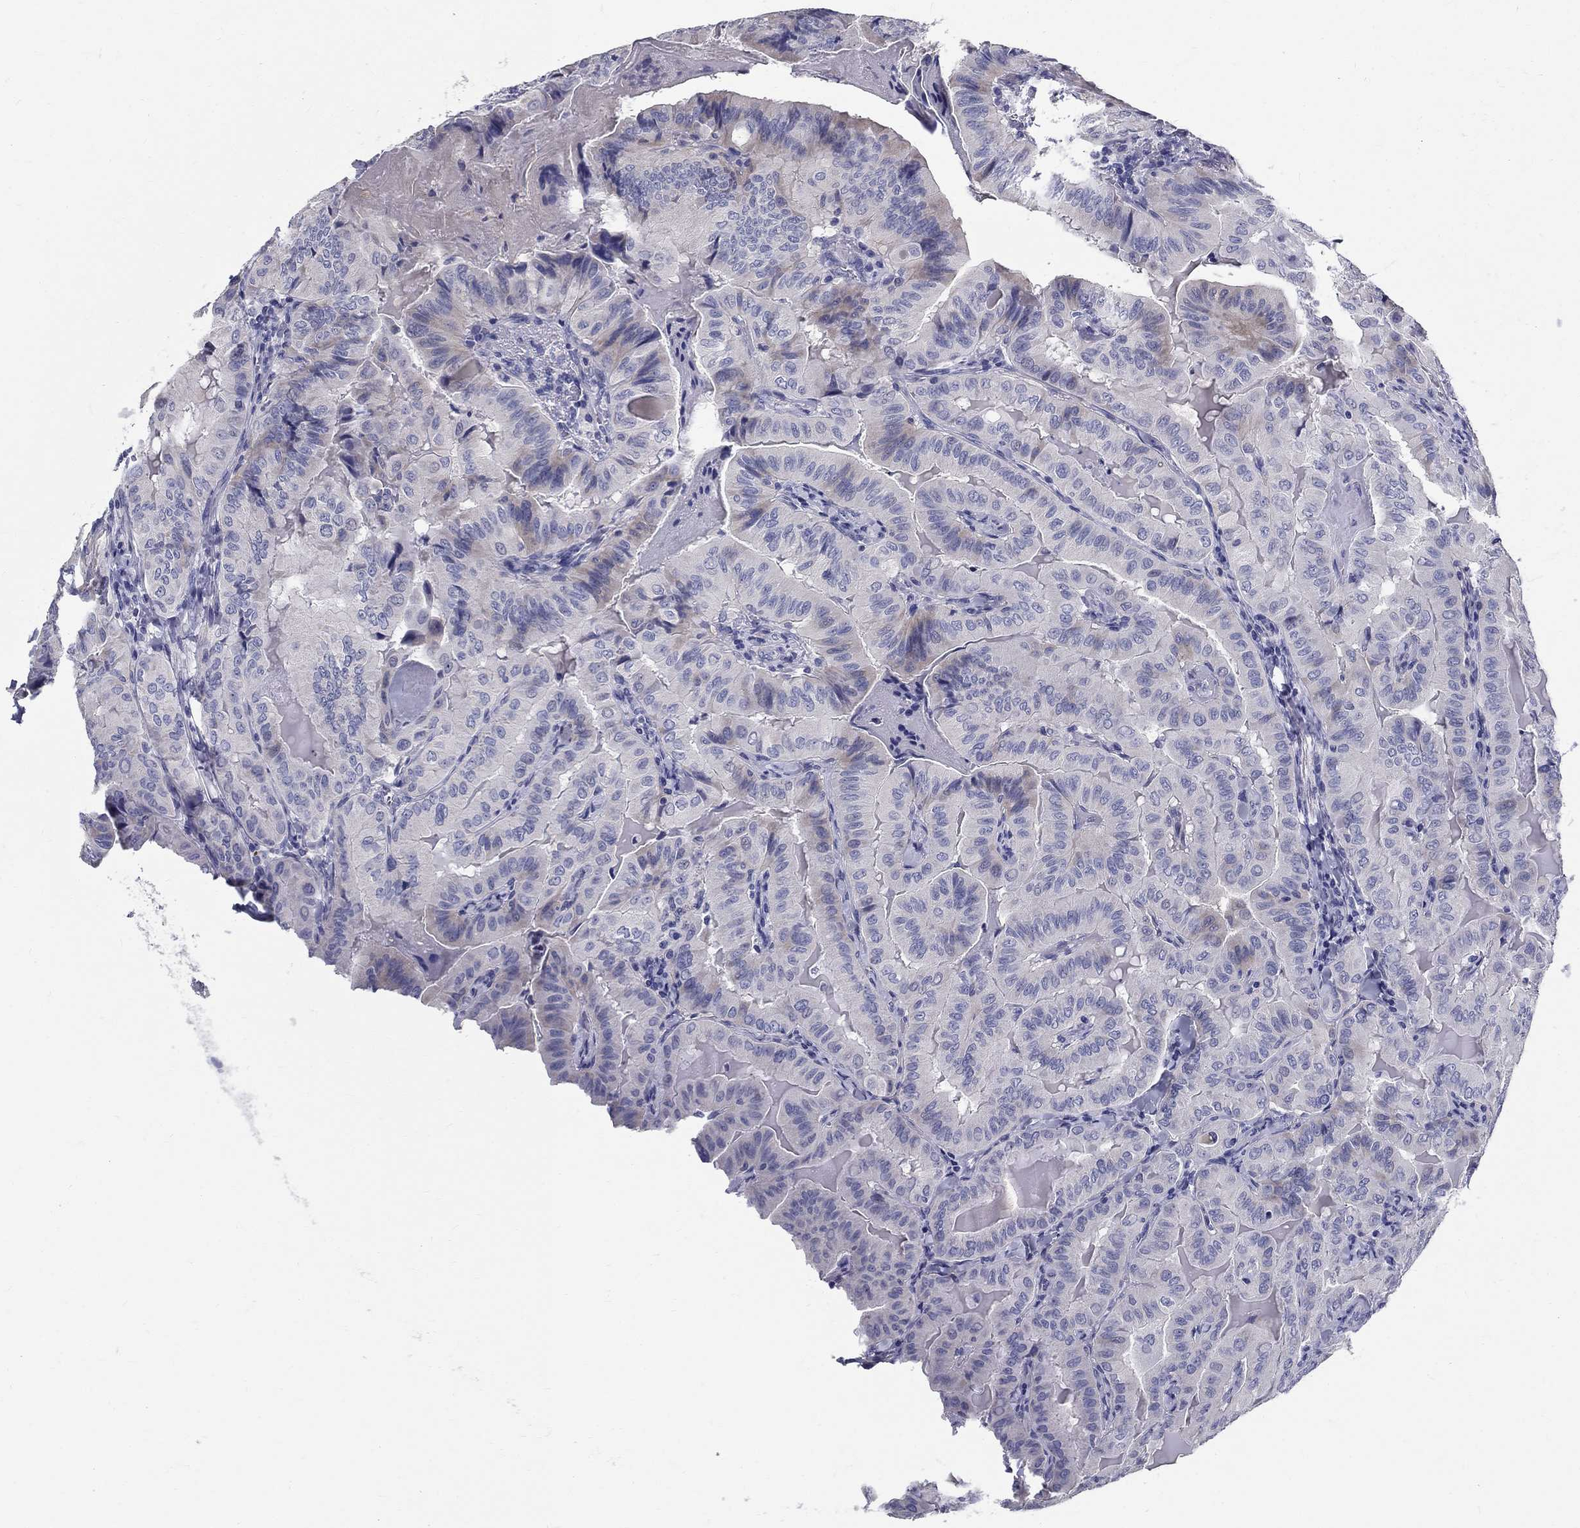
{"staining": {"intensity": "weak", "quantity": "<25%", "location": "cytoplasmic/membranous"}, "tissue": "thyroid cancer", "cell_type": "Tumor cells", "image_type": "cancer", "snomed": [{"axis": "morphology", "description": "Papillary adenocarcinoma, NOS"}, {"axis": "topography", "description": "Thyroid gland"}], "caption": "Thyroid papillary adenocarcinoma was stained to show a protein in brown. There is no significant expression in tumor cells. Nuclei are stained in blue.", "gene": "TGM4", "patient": {"sex": "female", "age": 68}}